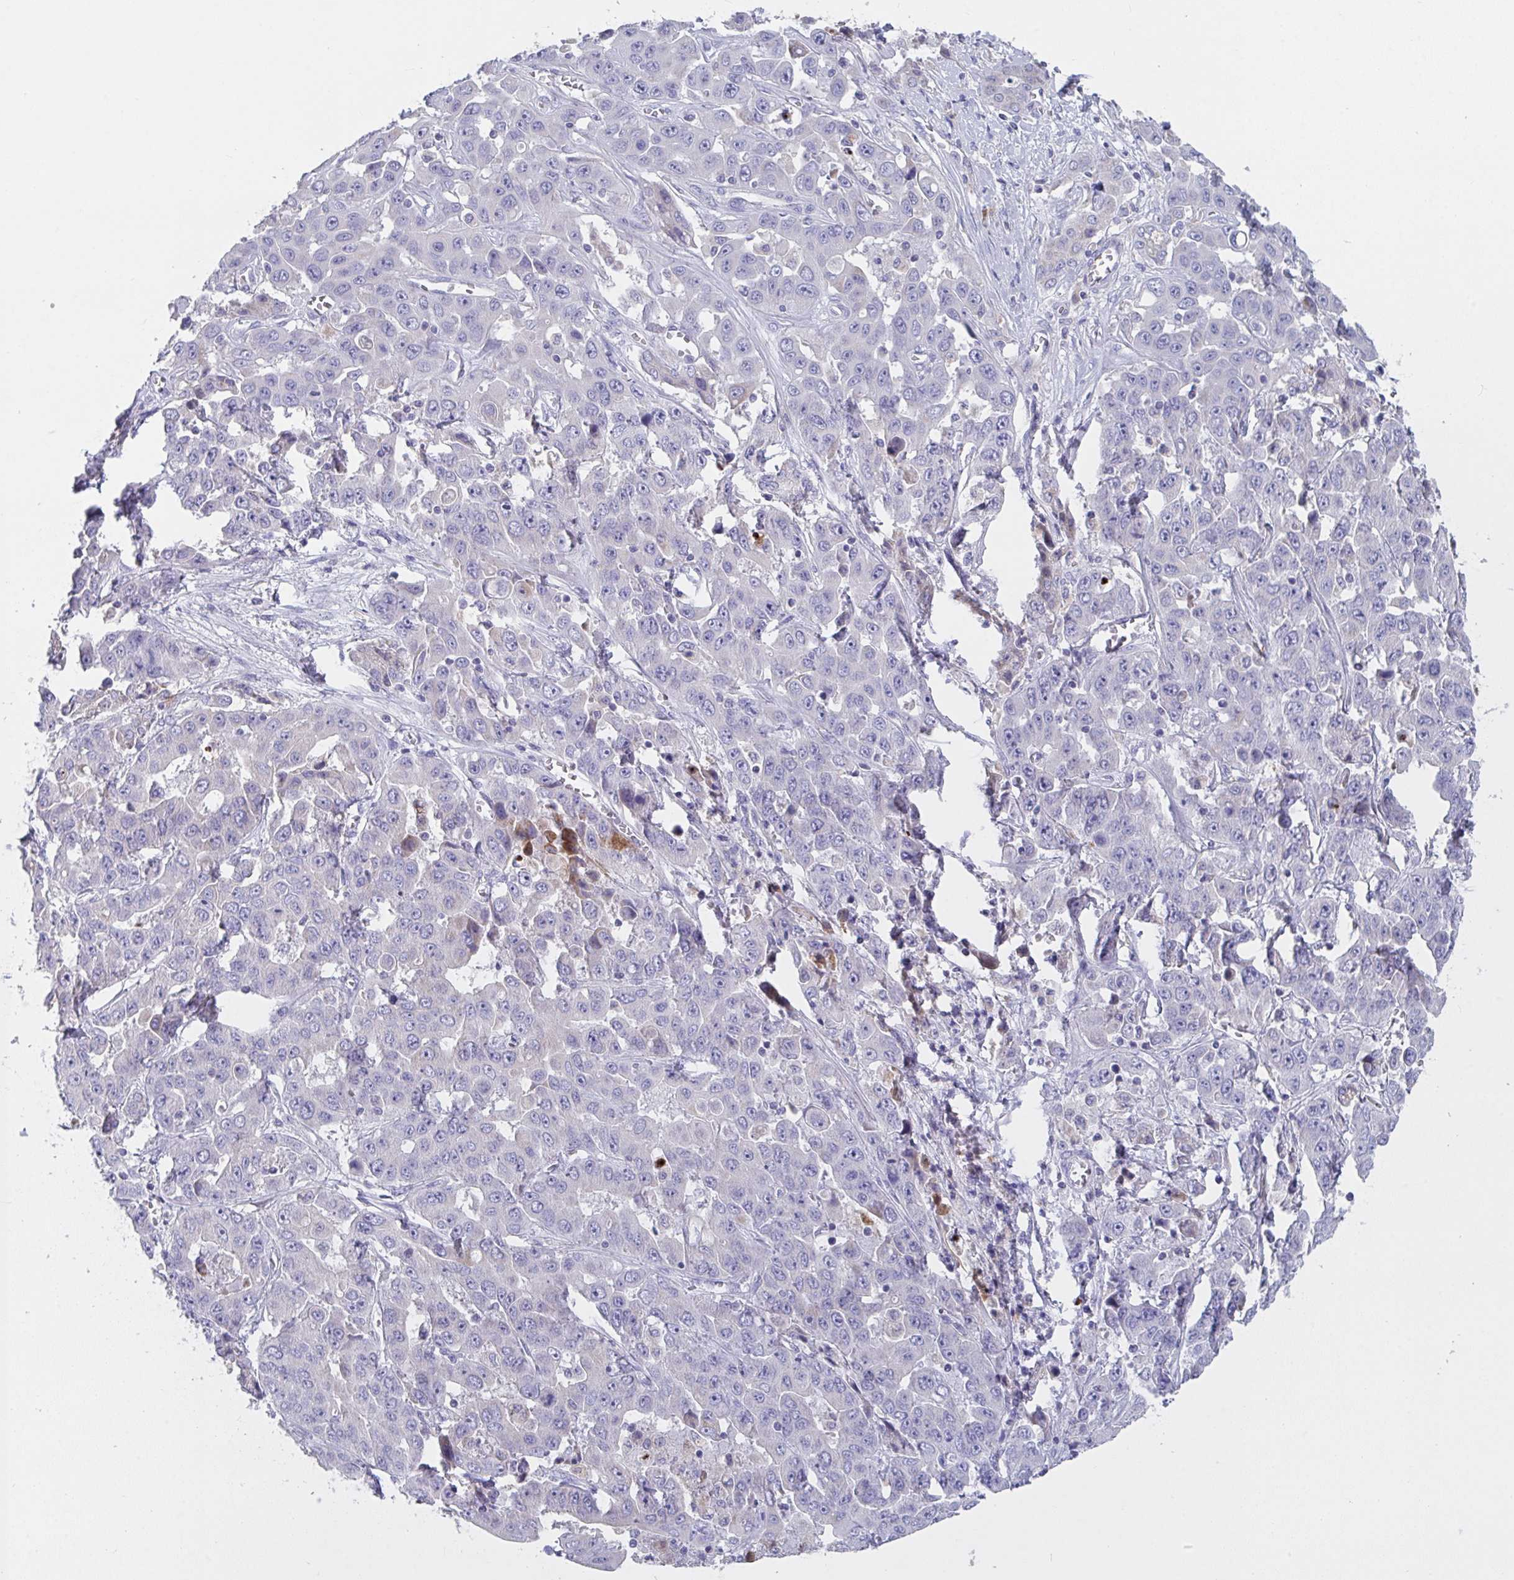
{"staining": {"intensity": "negative", "quantity": "none", "location": "none"}, "tissue": "liver cancer", "cell_type": "Tumor cells", "image_type": "cancer", "snomed": [{"axis": "morphology", "description": "Cholangiocarcinoma"}, {"axis": "topography", "description": "Liver"}], "caption": "Histopathology image shows no protein staining in tumor cells of liver cancer (cholangiocarcinoma) tissue.", "gene": "ZNF561", "patient": {"sex": "female", "age": 52}}